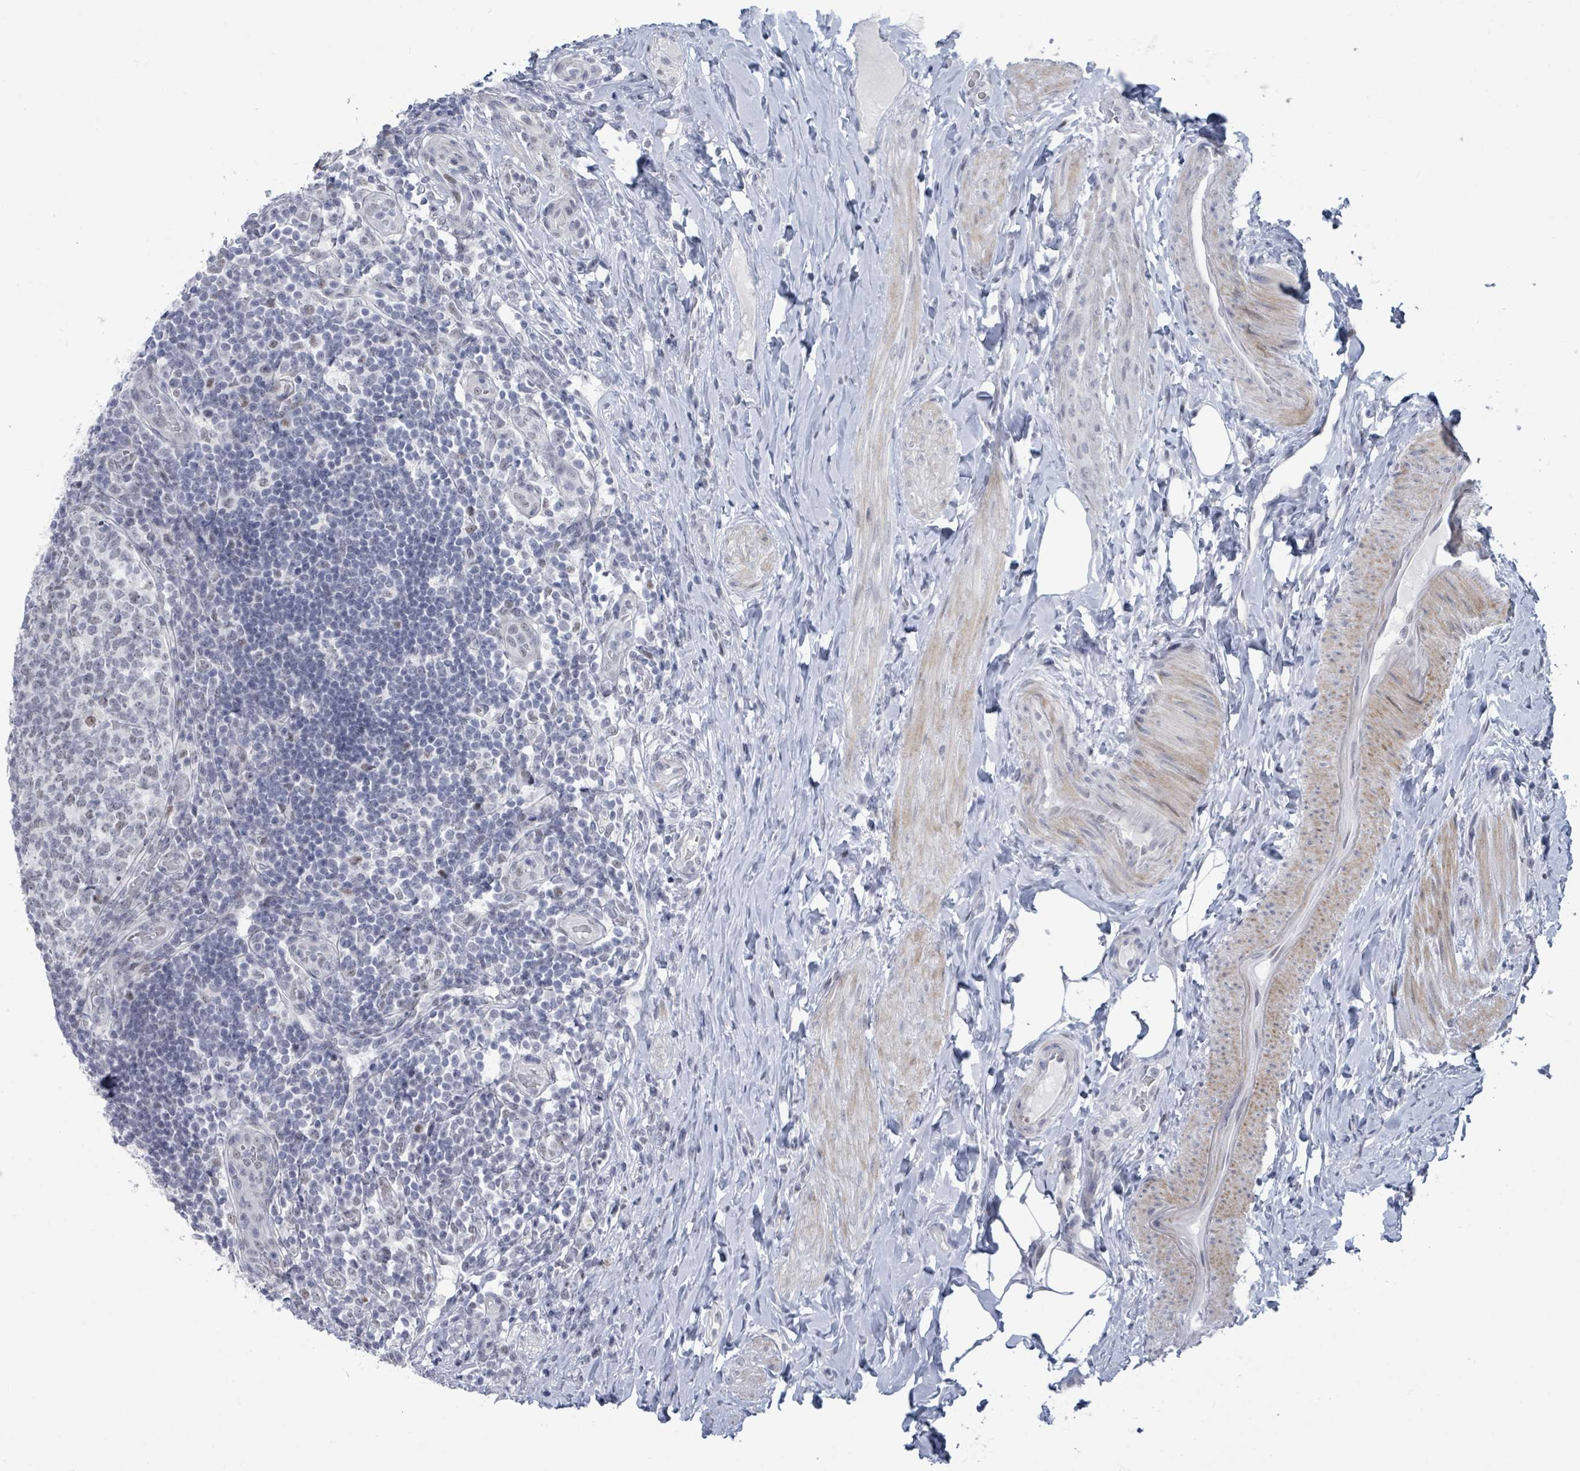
{"staining": {"intensity": "weak", "quantity": "25%-75%", "location": "nuclear"}, "tissue": "appendix", "cell_type": "Glandular cells", "image_type": "normal", "snomed": [{"axis": "morphology", "description": "Normal tissue, NOS"}, {"axis": "topography", "description": "Appendix"}], "caption": "DAB (3,3'-diaminobenzidine) immunohistochemical staining of unremarkable appendix displays weak nuclear protein expression in about 25%-75% of glandular cells.", "gene": "CT45A10", "patient": {"sex": "female", "age": 43}}